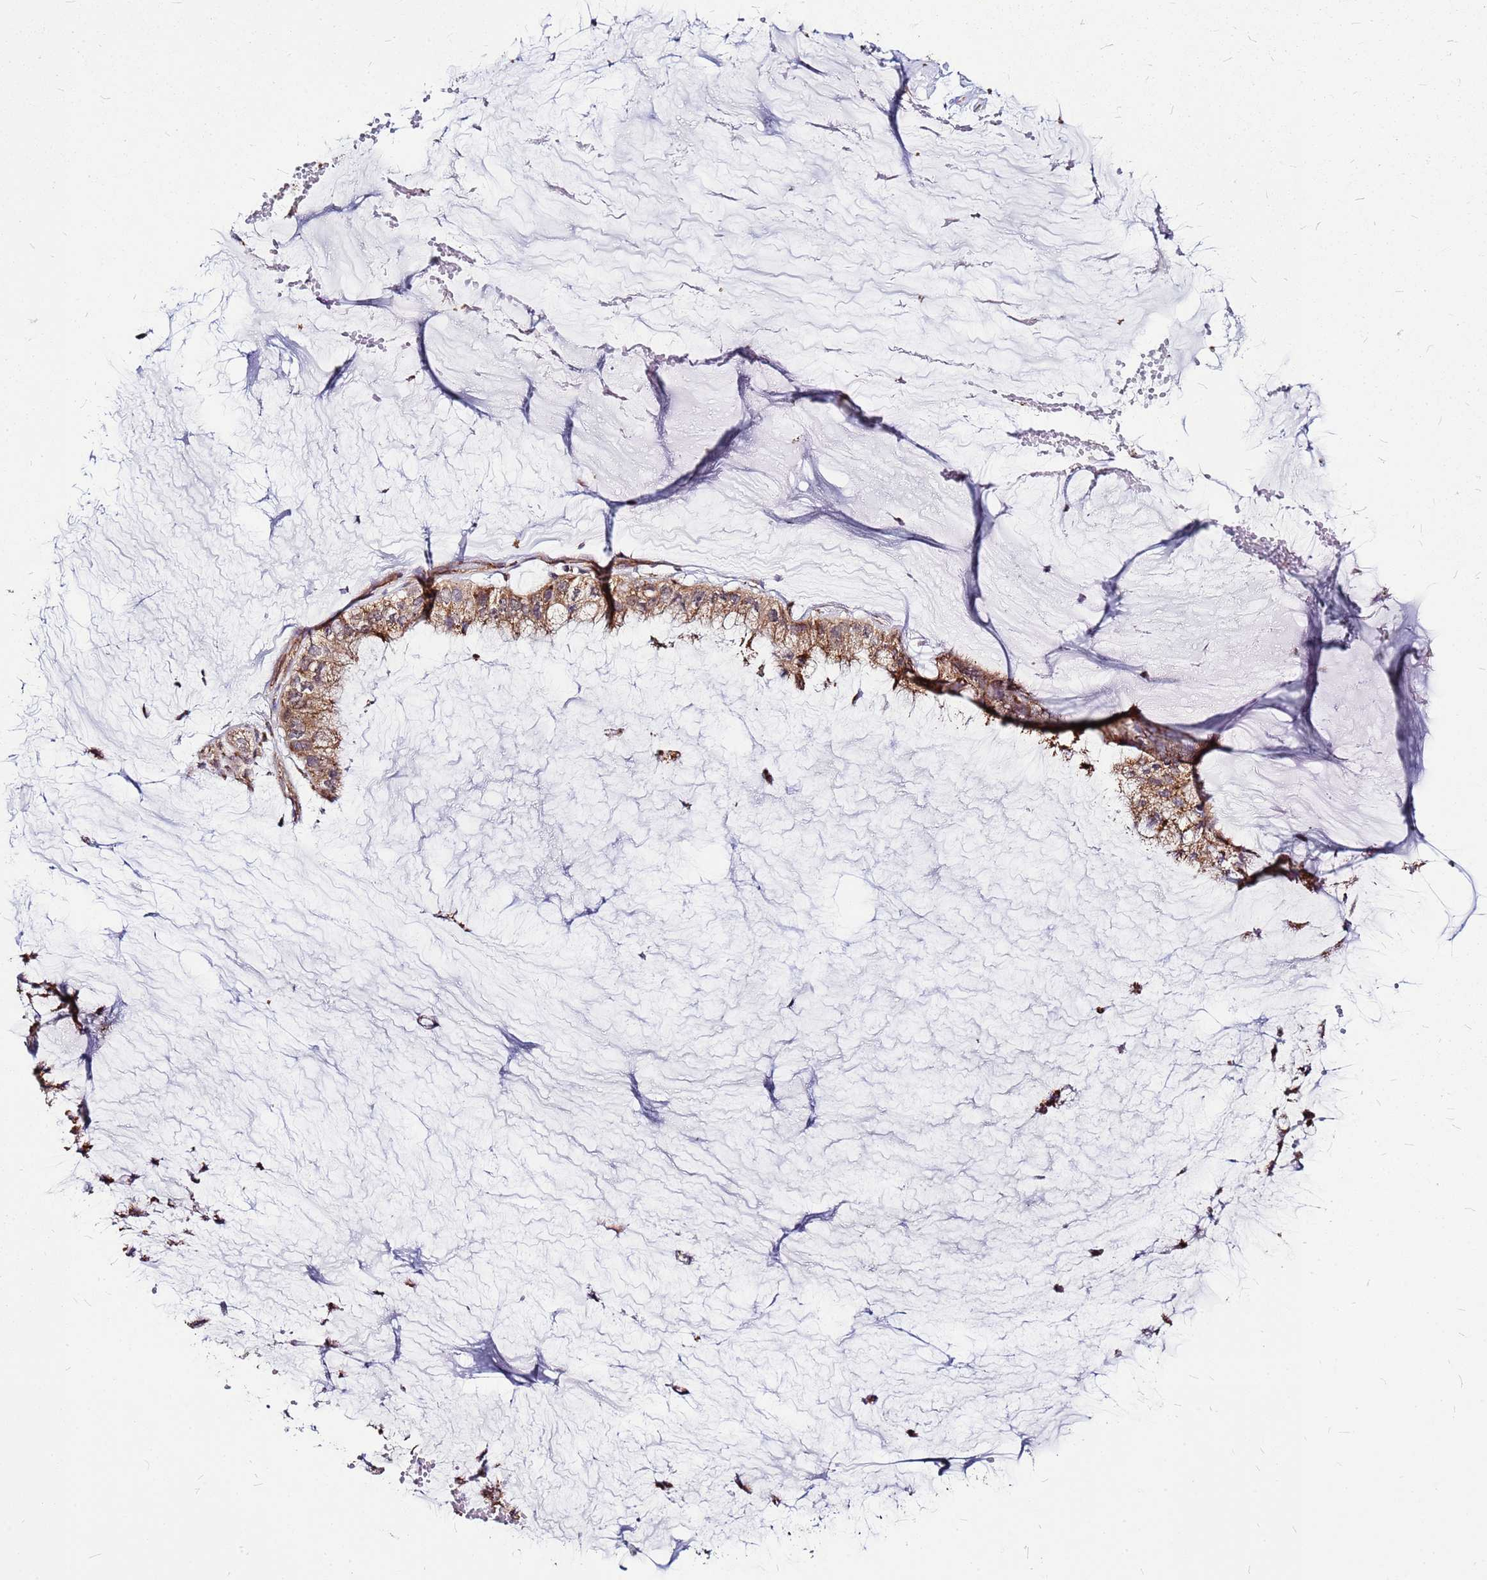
{"staining": {"intensity": "moderate", "quantity": ">75%", "location": "cytoplasmic/membranous"}, "tissue": "ovarian cancer", "cell_type": "Tumor cells", "image_type": "cancer", "snomed": [{"axis": "morphology", "description": "Cystadenocarcinoma, mucinous, NOS"}, {"axis": "topography", "description": "Ovary"}], "caption": "The immunohistochemical stain shows moderate cytoplasmic/membranous positivity in tumor cells of mucinous cystadenocarcinoma (ovarian) tissue.", "gene": "OR51T1", "patient": {"sex": "female", "age": 39}}